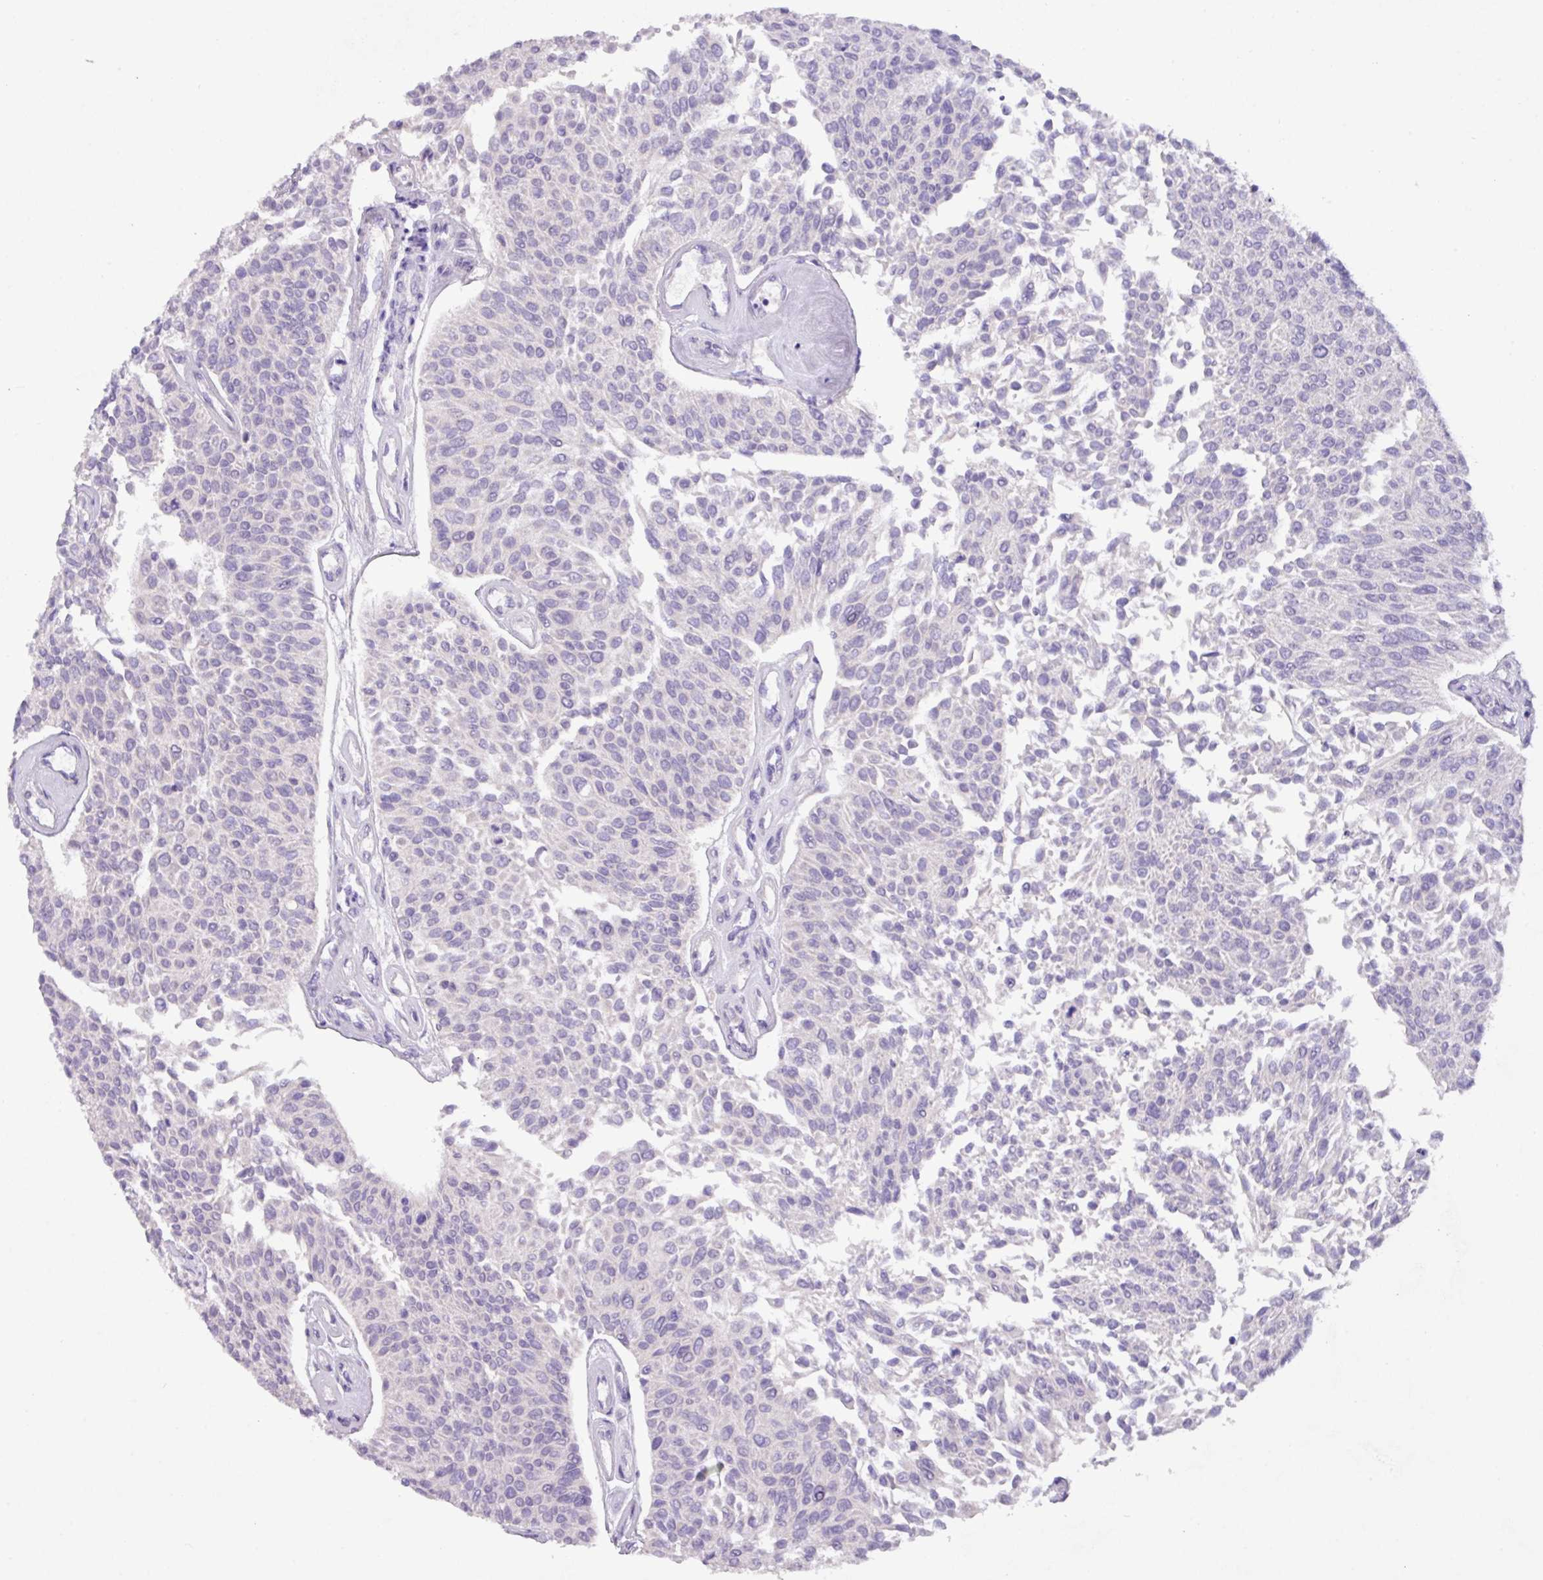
{"staining": {"intensity": "negative", "quantity": "none", "location": "none"}, "tissue": "urothelial cancer", "cell_type": "Tumor cells", "image_type": "cancer", "snomed": [{"axis": "morphology", "description": "Urothelial carcinoma, NOS"}, {"axis": "topography", "description": "Urinary bladder"}], "caption": "Protein analysis of urothelial cancer displays no significant positivity in tumor cells.", "gene": "PAX8", "patient": {"sex": "male", "age": 55}}